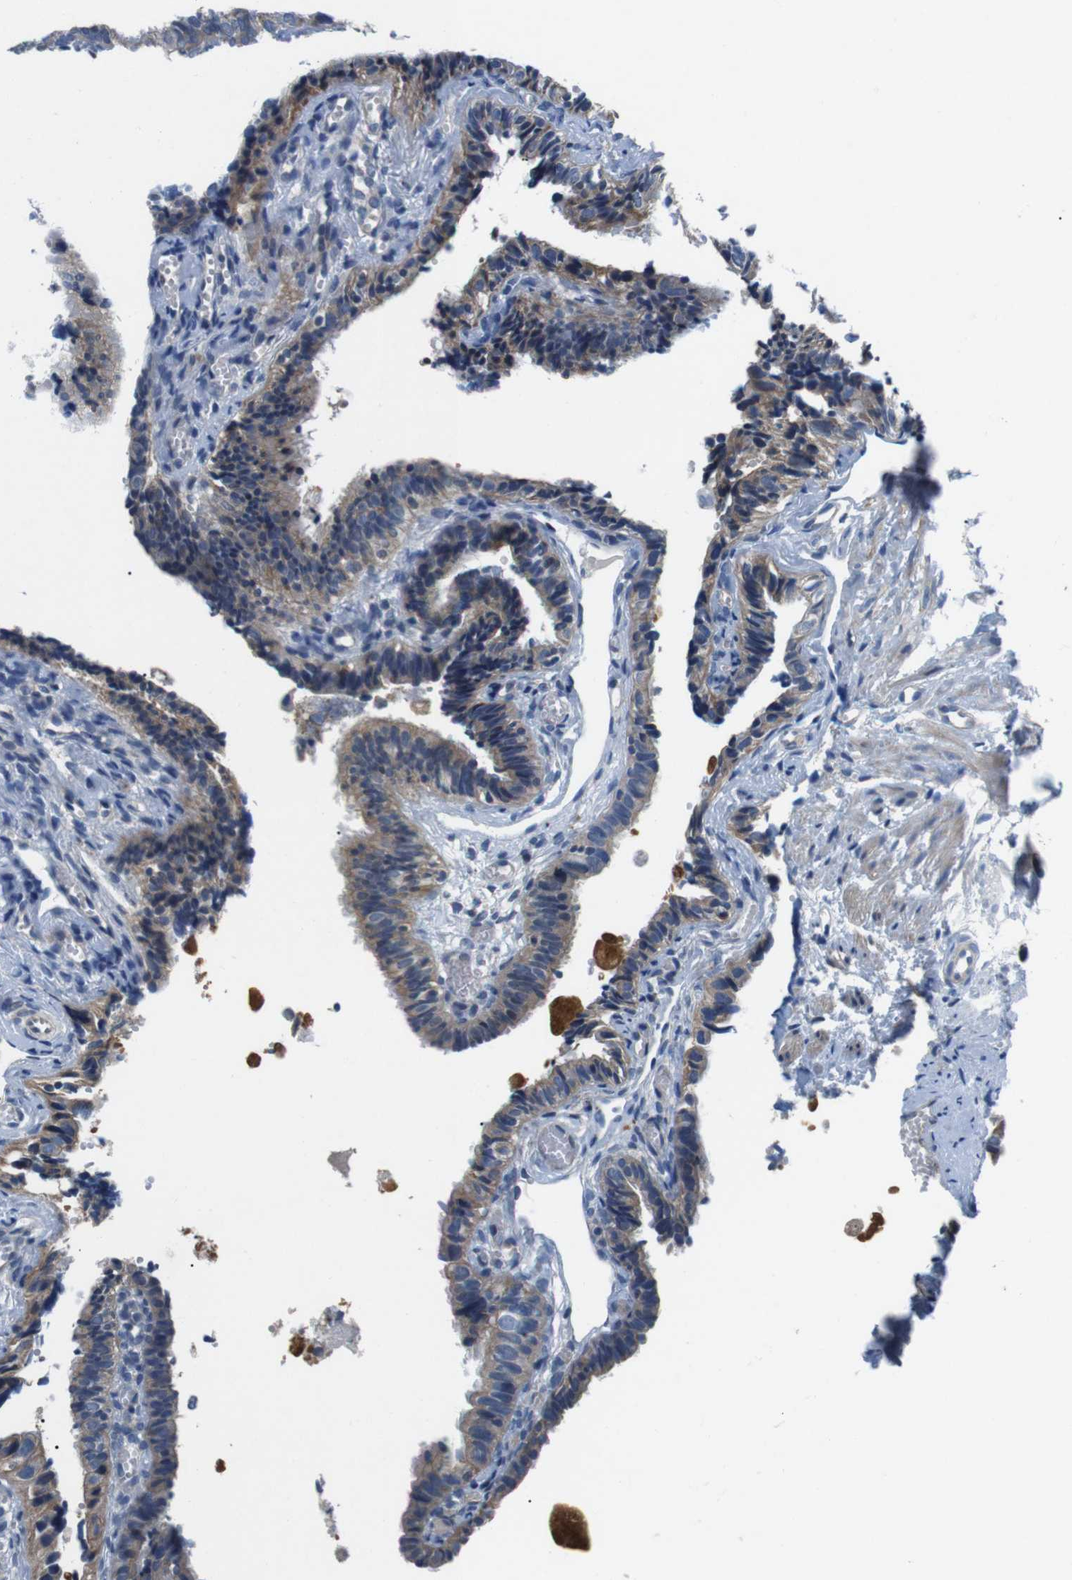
{"staining": {"intensity": "moderate", "quantity": ">75%", "location": "cytoplasmic/membranous"}, "tissue": "fallopian tube", "cell_type": "Glandular cells", "image_type": "normal", "snomed": [{"axis": "morphology", "description": "Normal tissue, NOS"}, {"axis": "topography", "description": "Fallopian tube"}], "caption": "A high-resolution photomicrograph shows immunohistochemistry (IHC) staining of normal fallopian tube, which shows moderate cytoplasmic/membranous staining in approximately >75% of glandular cells.", "gene": "JAK1", "patient": {"sex": "female", "age": 46}}